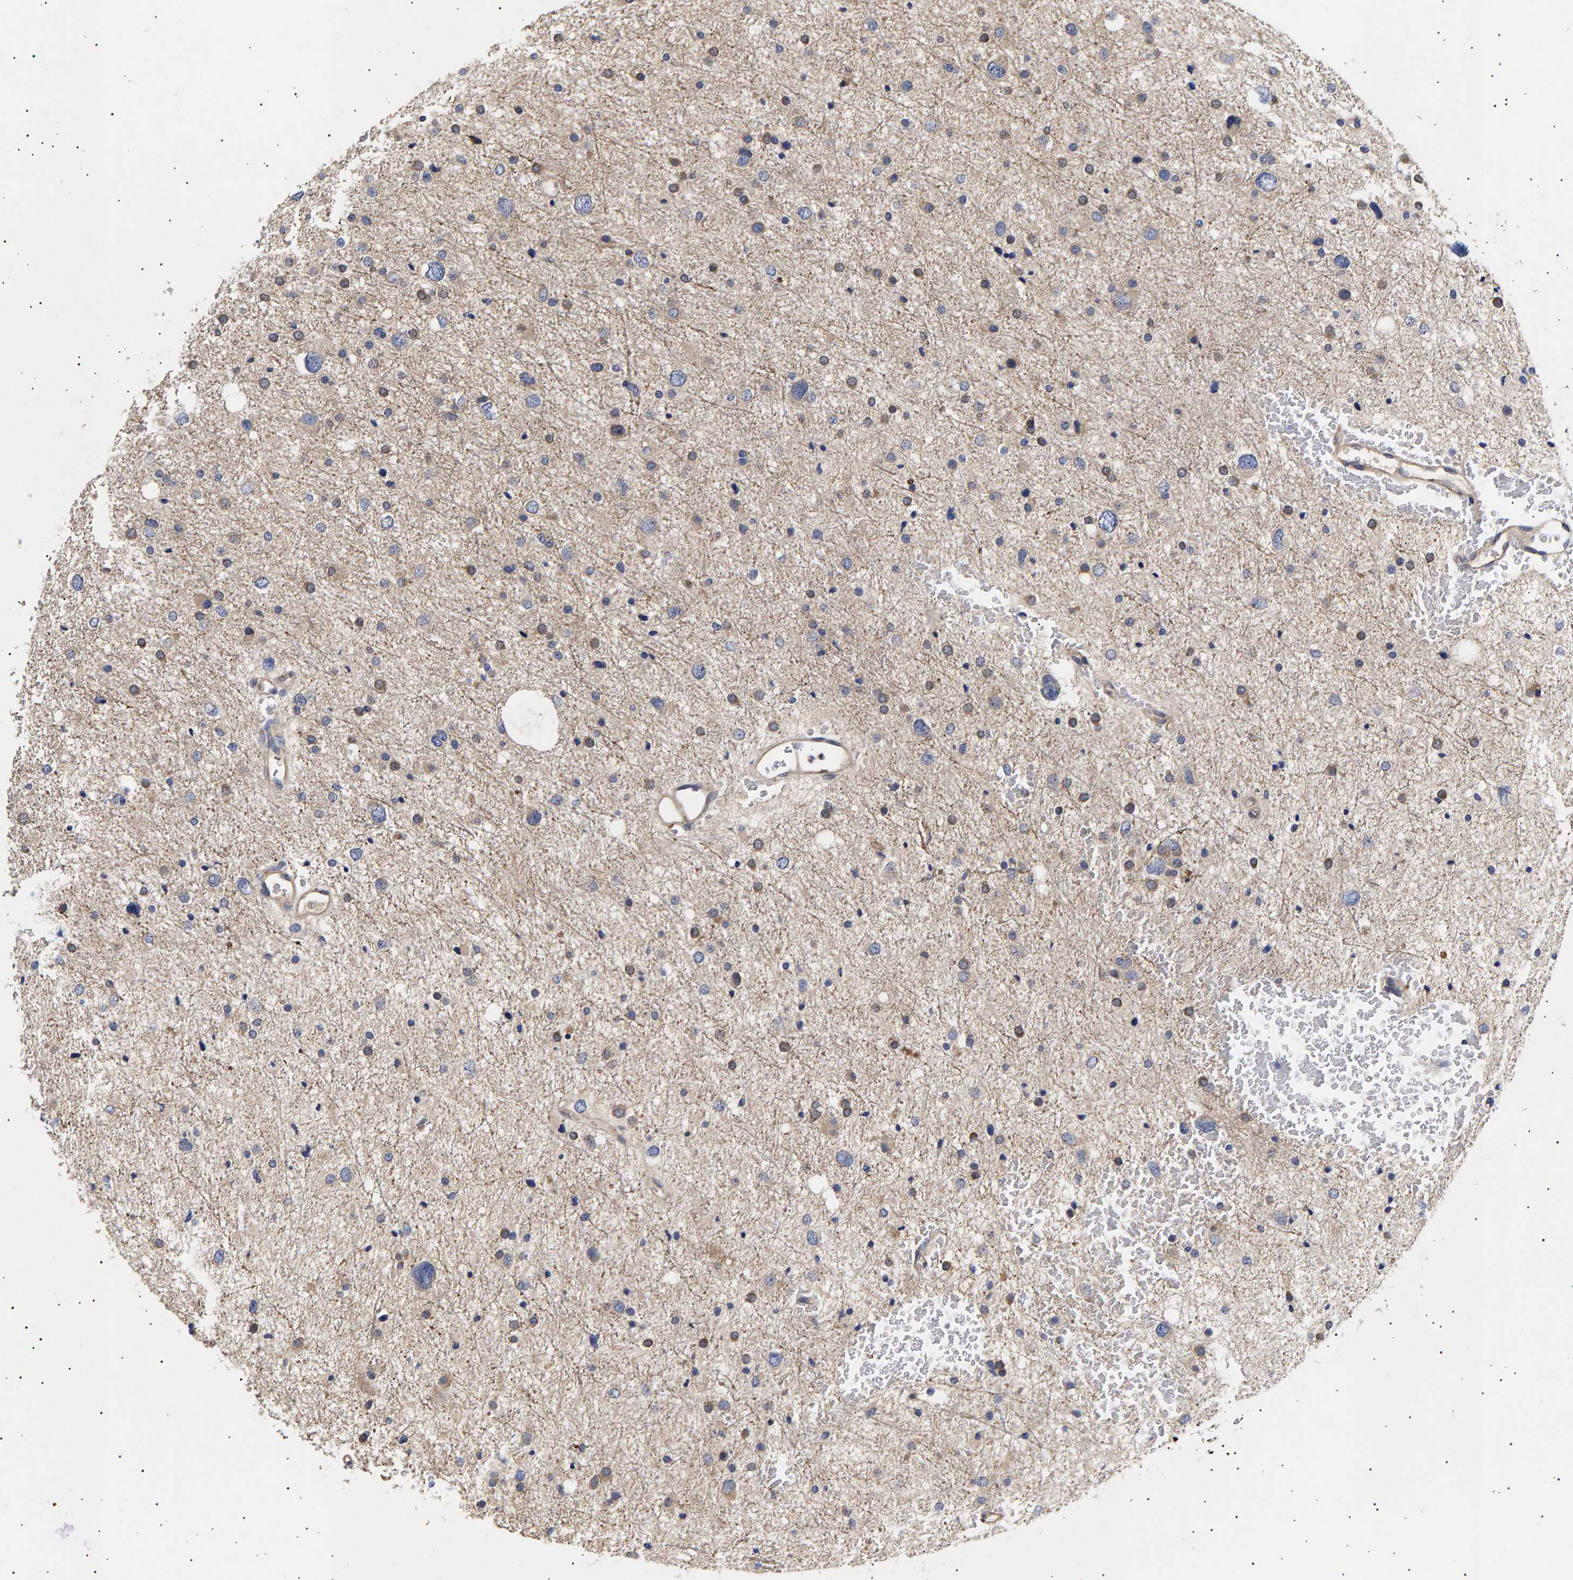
{"staining": {"intensity": "weak", "quantity": "25%-75%", "location": "cytoplasmic/membranous"}, "tissue": "glioma", "cell_type": "Tumor cells", "image_type": "cancer", "snomed": [{"axis": "morphology", "description": "Glioma, malignant, Low grade"}, {"axis": "topography", "description": "Brain"}], "caption": "A low amount of weak cytoplasmic/membranous staining is appreciated in about 25%-75% of tumor cells in glioma tissue. (DAB (3,3'-diaminobenzidine) = brown stain, brightfield microscopy at high magnification).", "gene": "ANKRD40", "patient": {"sex": "female", "age": 37}}